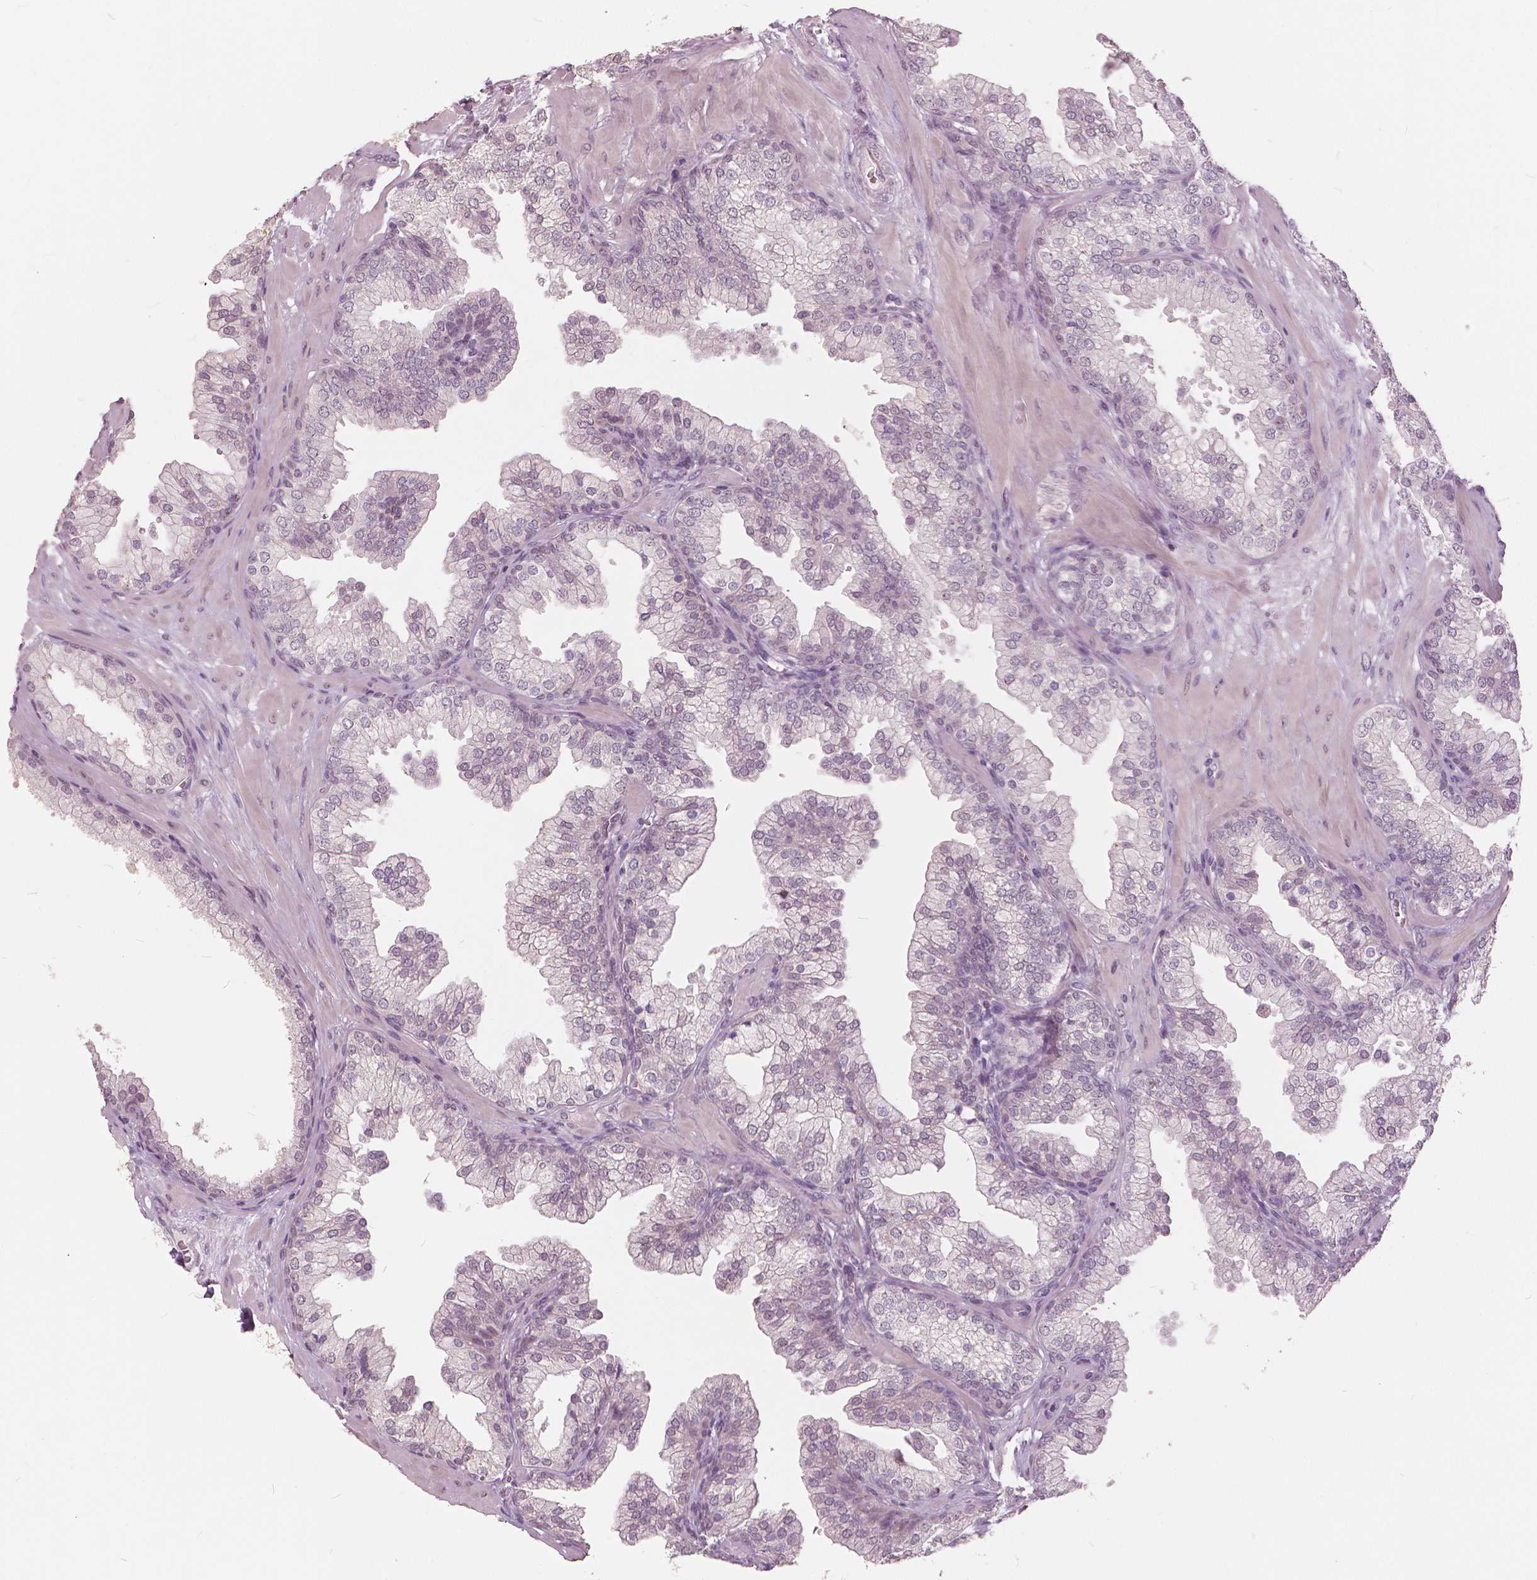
{"staining": {"intensity": "negative", "quantity": "none", "location": "none"}, "tissue": "prostate", "cell_type": "Glandular cells", "image_type": "normal", "snomed": [{"axis": "morphology", "description": "Normal tissue, NOS"}, {"axis": "topography", "description": "Prostate"}, {"axis": "topography", "description": "Peripheral nerve tissue"}], "caption": "High magnification brightfield microscopy of unremarkable prostate stained with DAB (brown) and counterstained with hematoxylin (blue): glandular cells show no significant positivity.", "gene": "NANOG", "patient": {"sex": "male", "age": 61}}